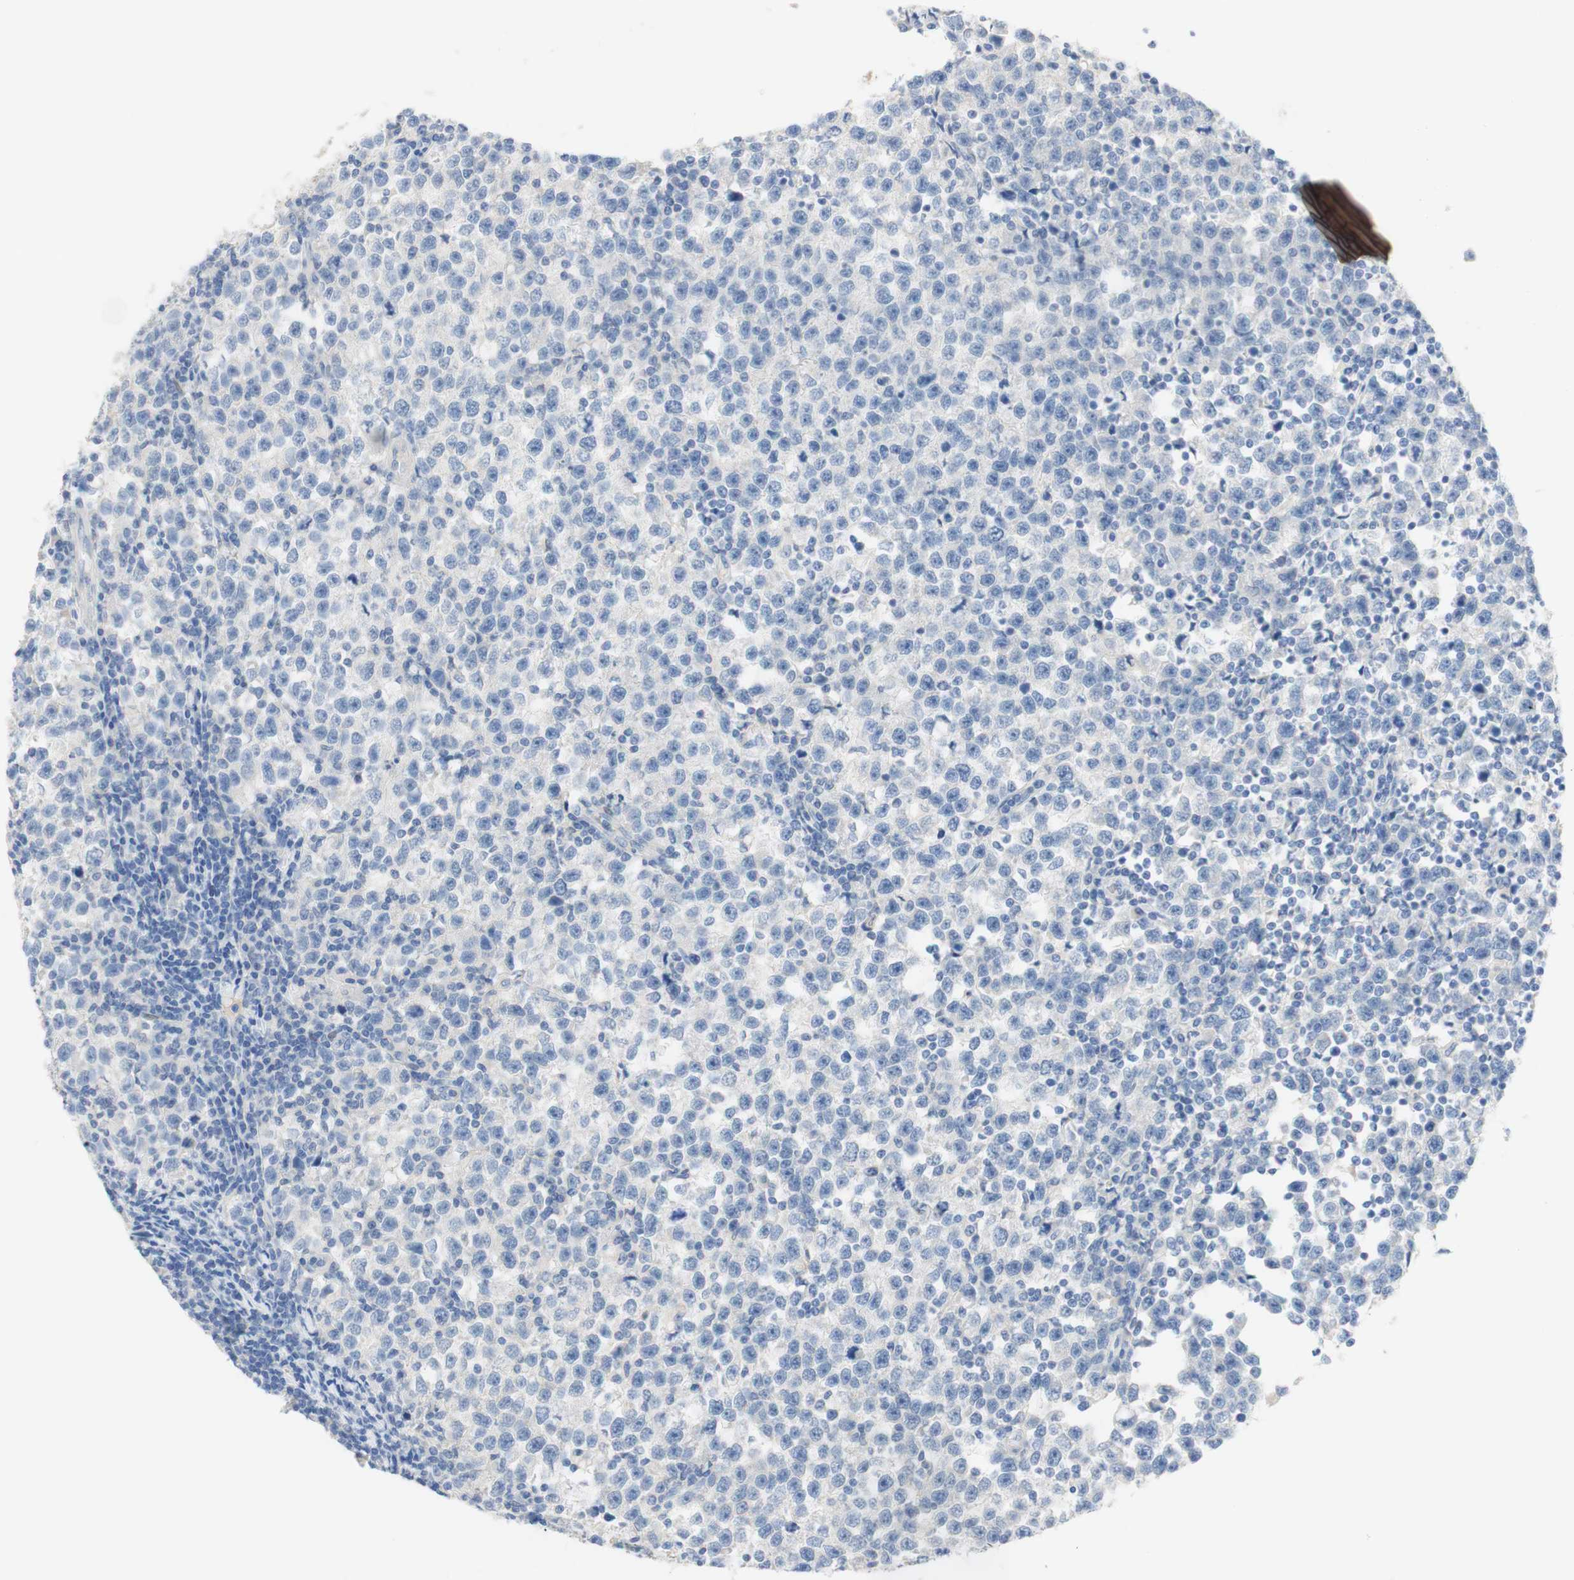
{"staining": {"intensity": "negative", "quantity": "none", "location": "none"}, "tissue": "testis cancer", "cell_type": "Tumor cells", "image_type": "cancer", "snomed": [{"axis": "morphology", "description": "Seminoma, NOS"}, {"axis": "topography", "description": "Testis"}], "caption": "A photomicrograph of human testis cancer is negative for staining in tumor cells. (Immunohistochemistry, brightfield microscopy, high magnification).", "gene": "SELENBP1", "patient": {"sex": "male", "age": 43}}